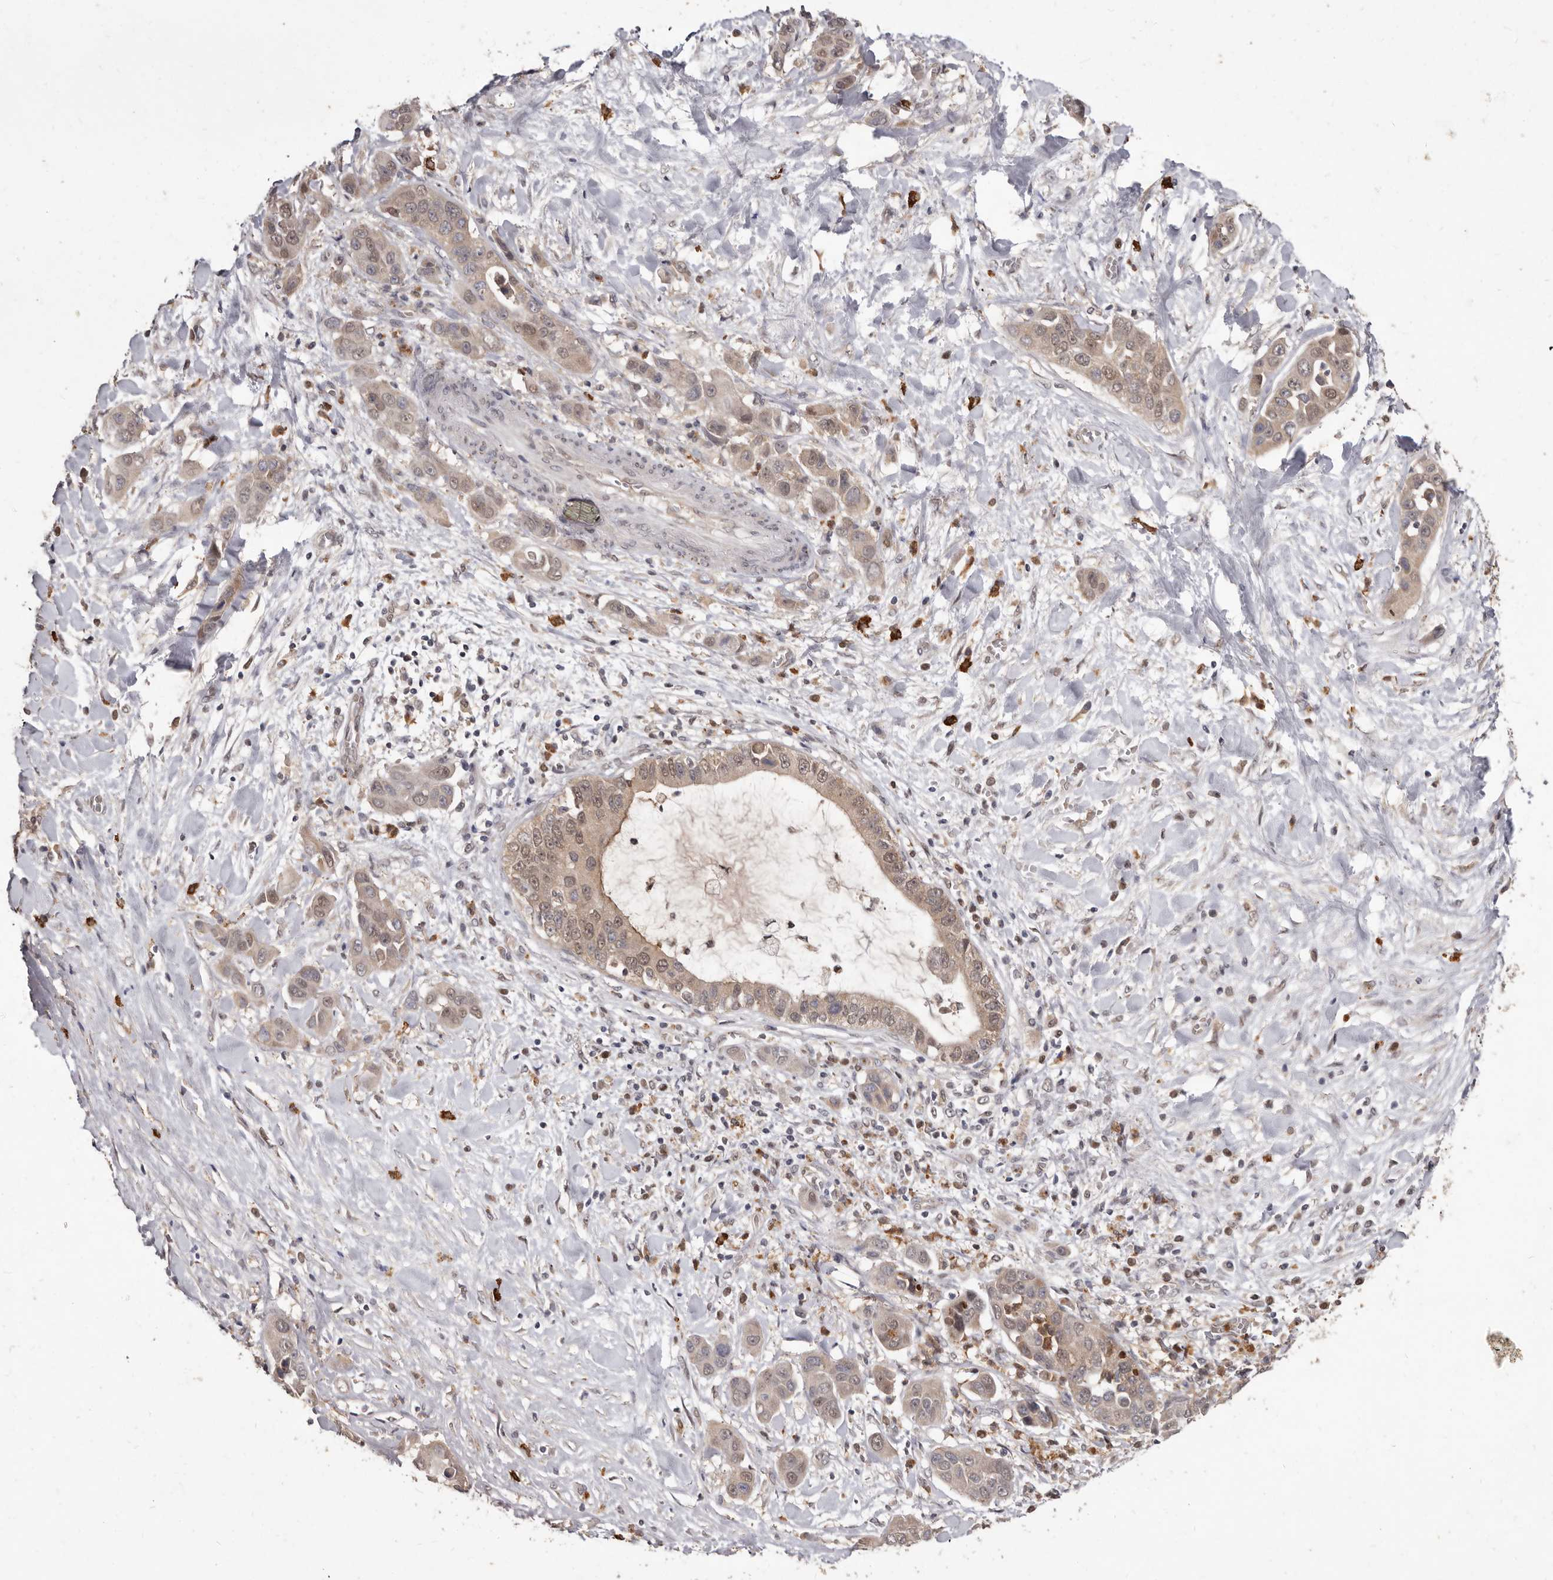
{"staining": {"intensity": "weak", "quantity": ">75%", "location": "cytoplasmic/membranous,nuclear"}, "tissue": "liver cancer", "cell_type": "Tumor cells", "image_type": "cancer", "snomed": [{"axis": "morphology", "description": "Cholangiocarcinoma"}, {"axis": "topography", "description": "Liver"}], "caption": "Immunohistochemical staining of cholangiocarcinoma (liver) exhibits low levels of weak cytoplasmic/membranous and nuclear protein expression in about >75% of tumor cells. Nuclei are stained in blue.", "gene": "ACLY", "patient": {"sex": "female", "age": 52}}